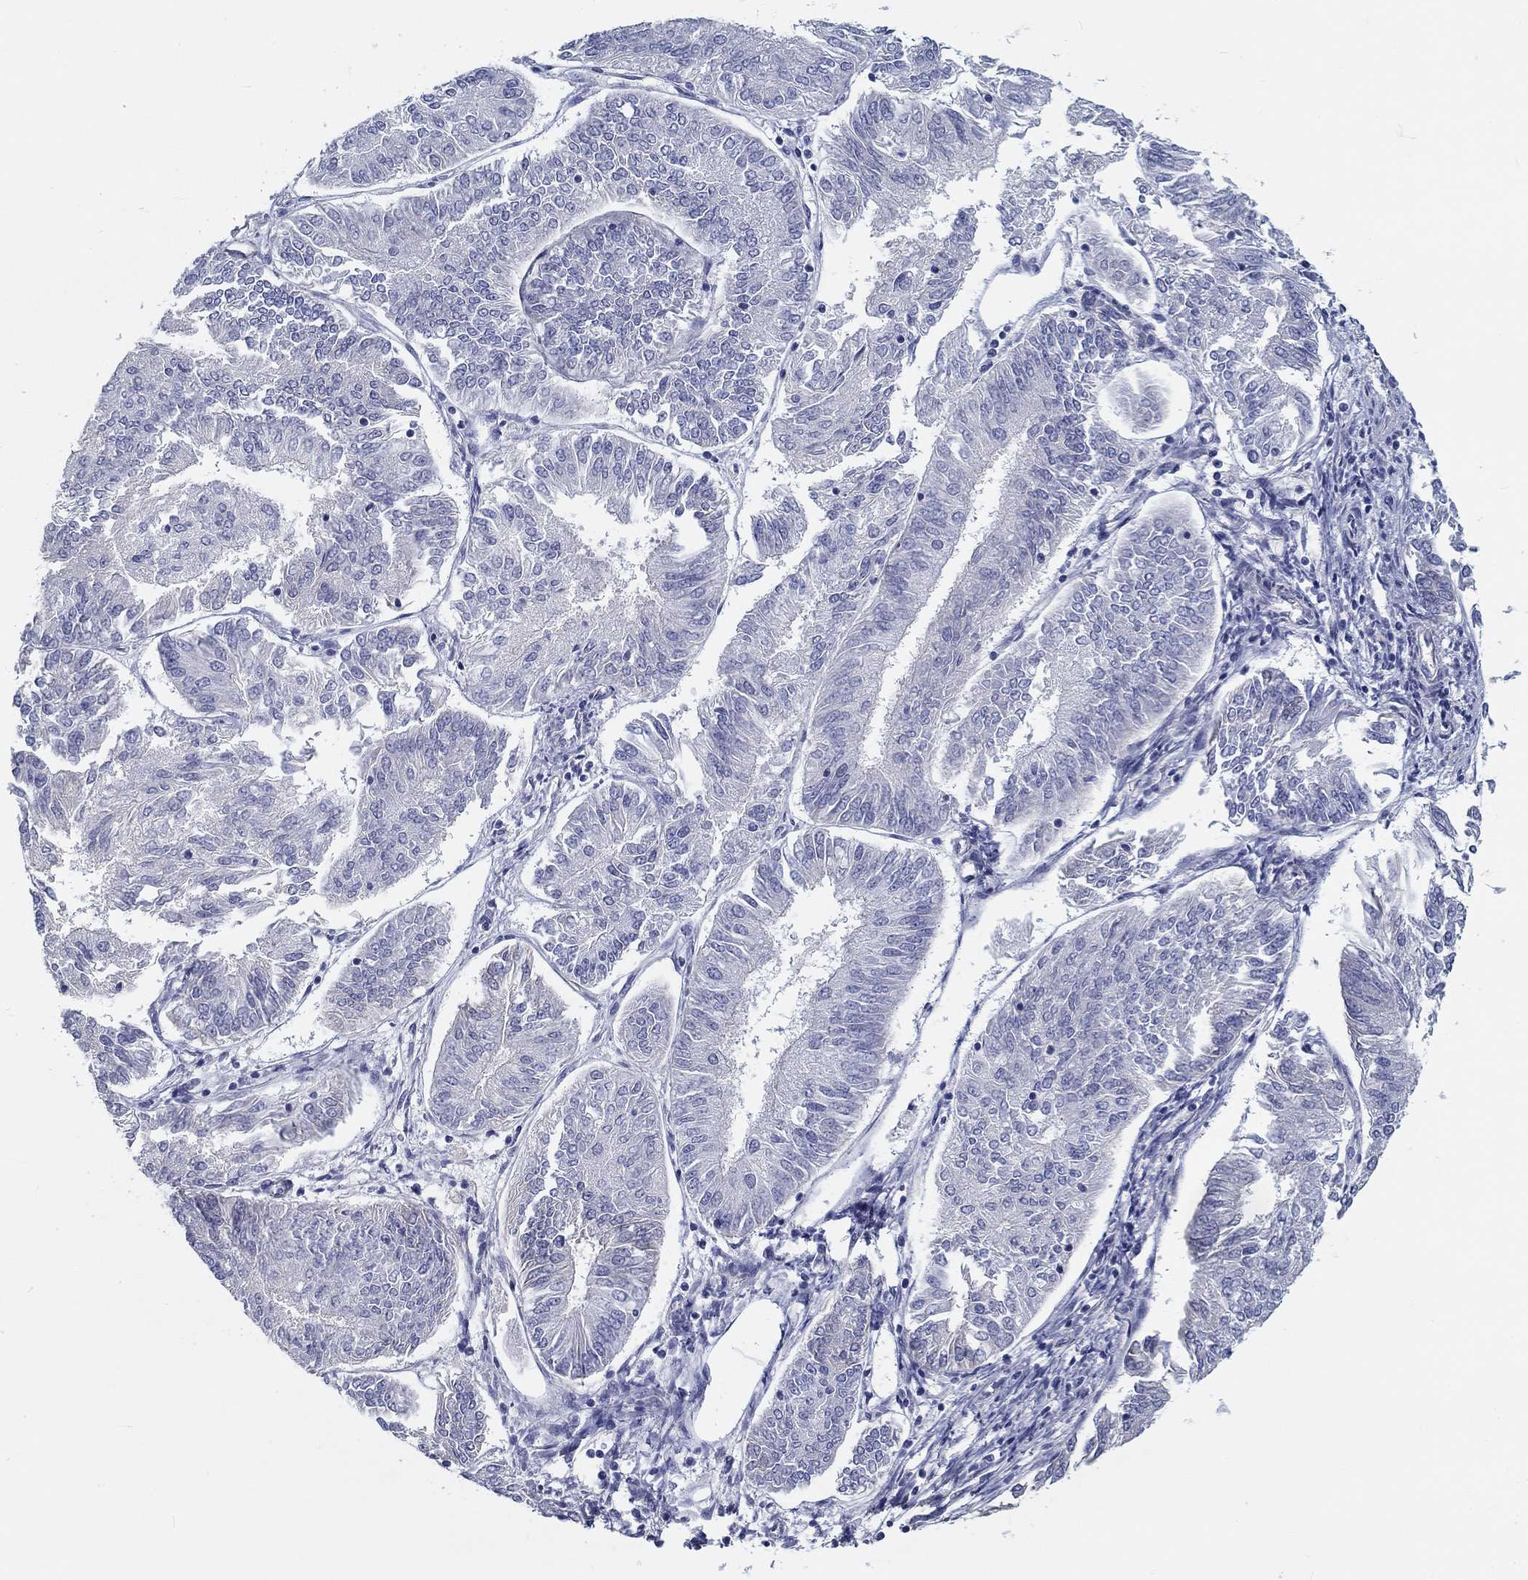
{"staining": {"intensity": "negative", "quantity": "none", "location": "none"}, "tissue": "endometrial cancer", "cell_type": "Tumor cells", "image_type": "cancer", "snomed": [{"axis": "morphology", "description": "Adenocarcinoma, NOS"}, {"axis": "topography", "description": "Endometrium"}], "caption": "There is no significant expression in tumor cells of adenocarcinoma (endometrial).", "gene": "CRYGD", "patient": {"sex": "female", "age": 58}}